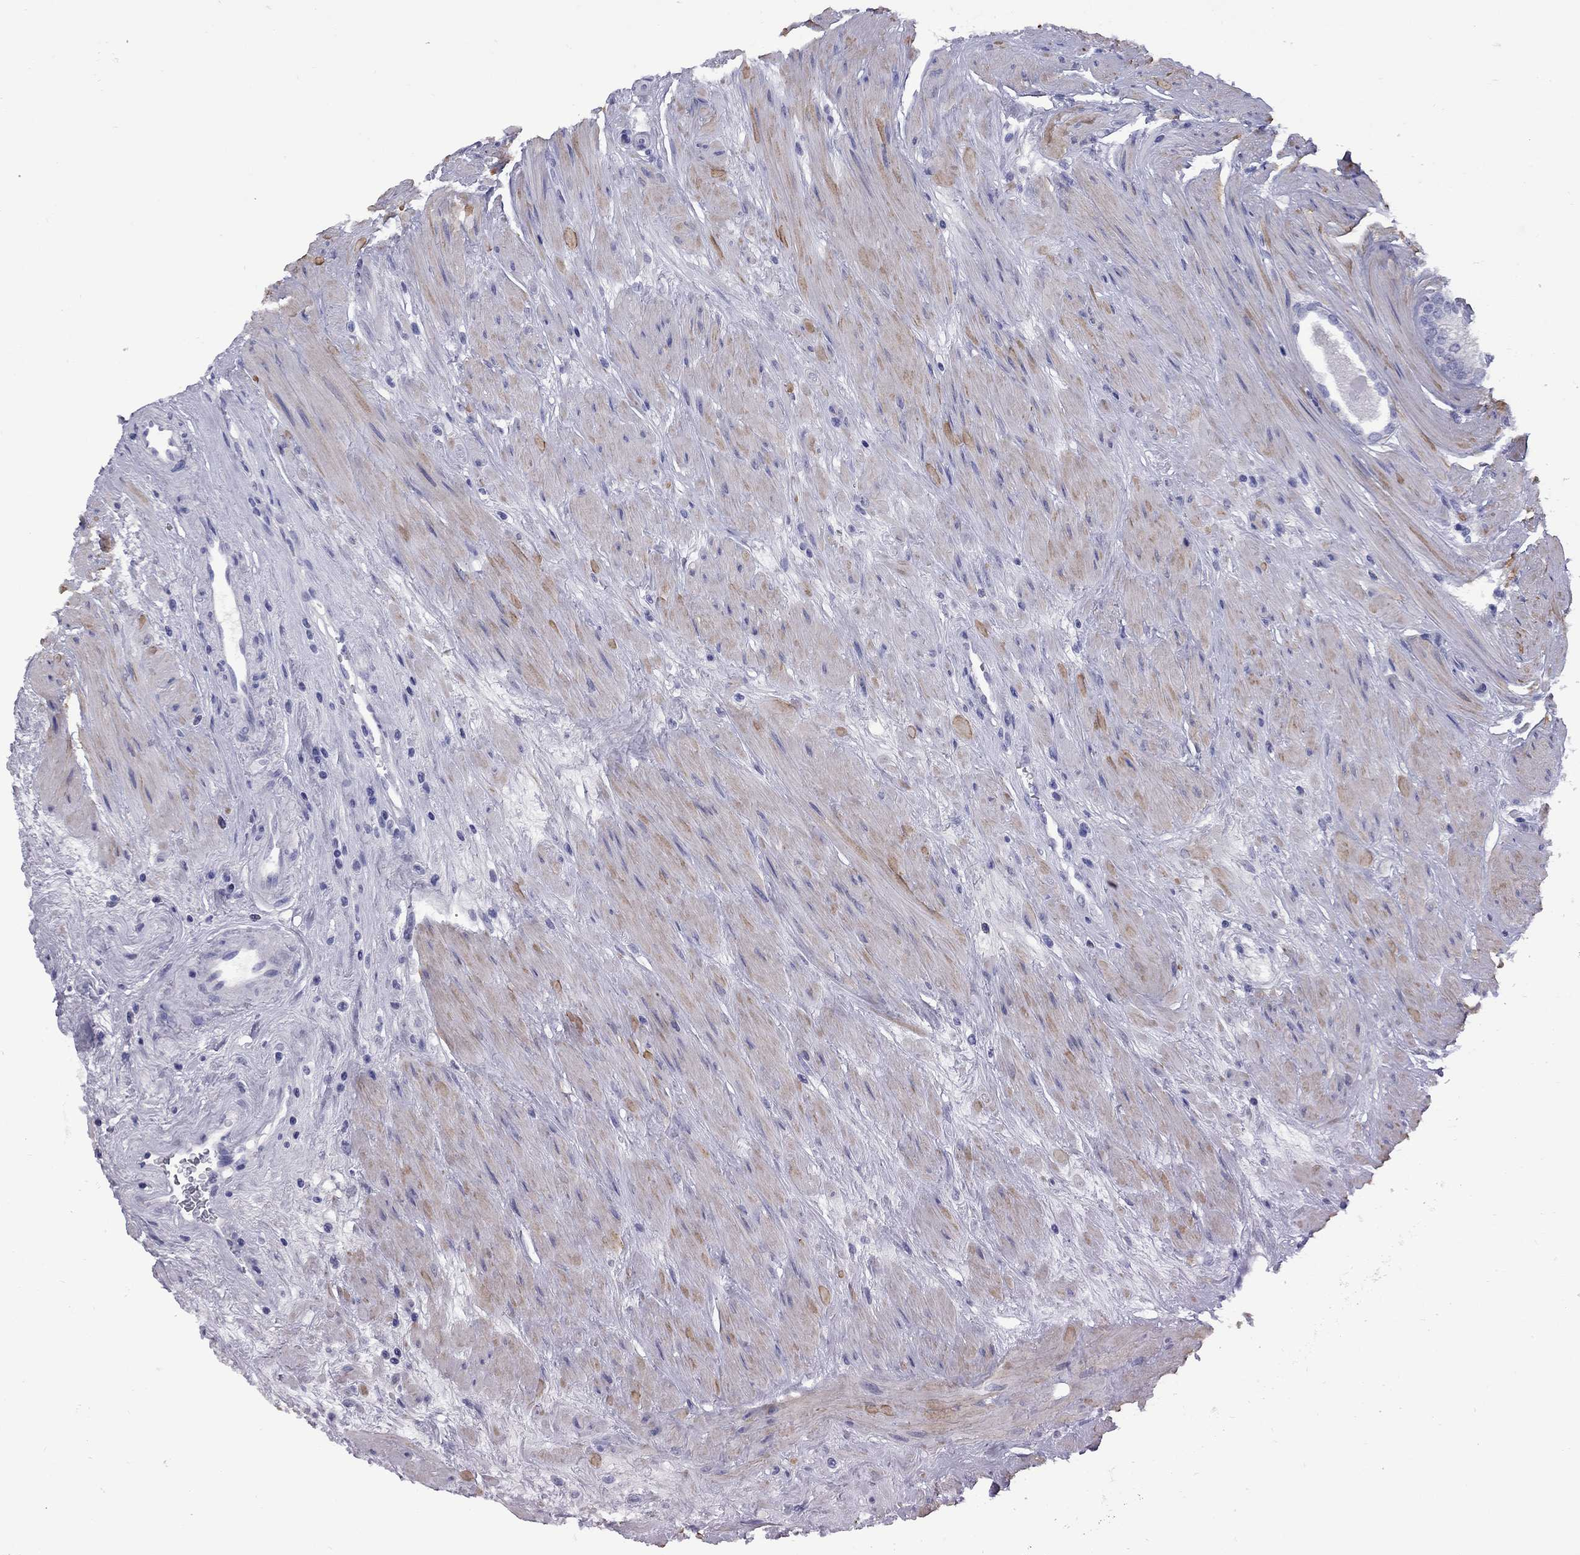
{"staining": {"intensity": "negative", "quantity": "none", "location": "none"}, "tissue": "prostate cancer", "cell_type": "Tumor cells", "image_type": "cancer", "snomed": [{"axis": "morphology", "description": "Adenocarcinoma, High grade"}, {"axis": "topography", "description": "Prostate and seminal vesicle, NOS"}], "caption": "A high-resolution image shows IHC staining of prostate adenocarcinoma (high-grade), which reveals no significant staining in tumor cells.", "gene": "EPPIN", "patient": {"sex": "male", "age": 62}}